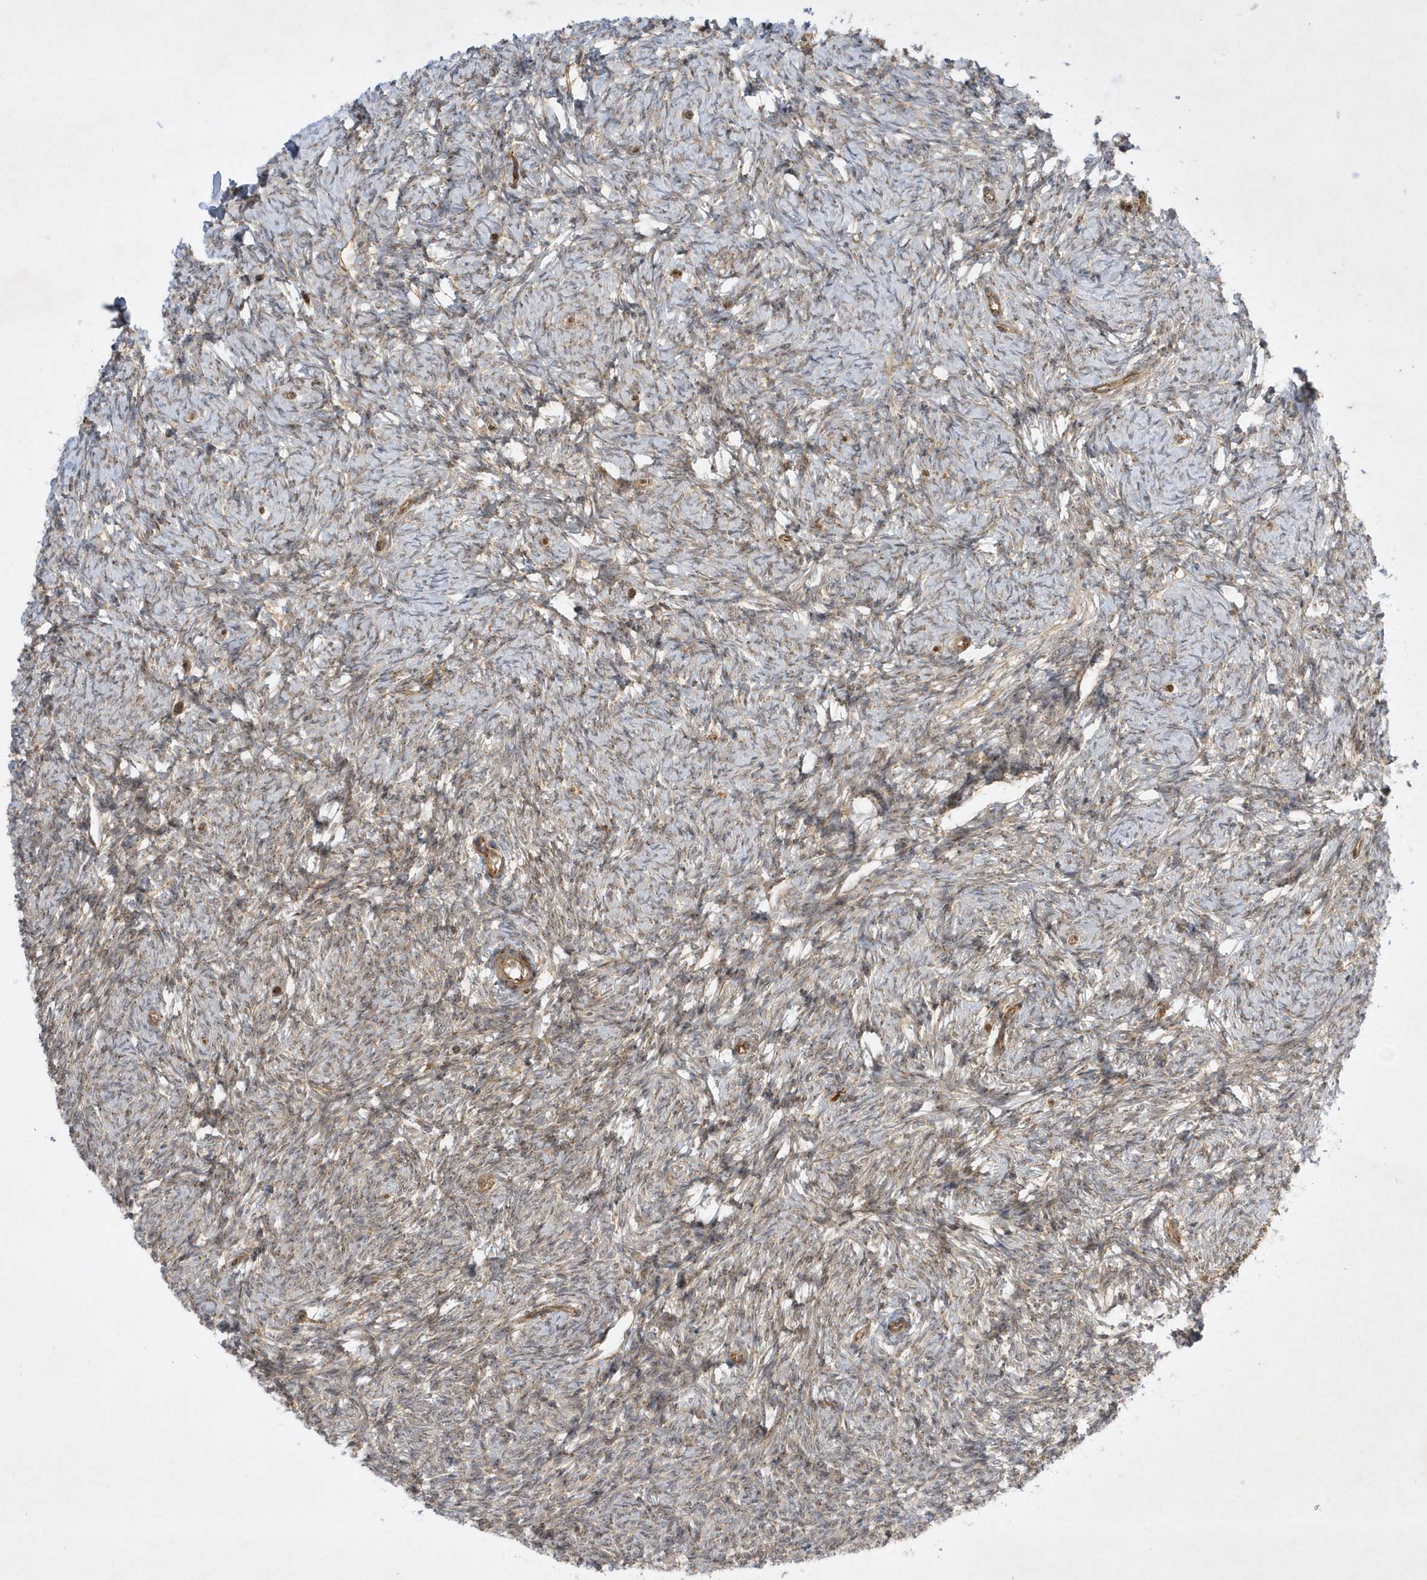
{"staining": {"intensity": "moderate", "quantity": ">75%", "location": "cytoplasmic/membranous"}, "tissue": "ovary", "cell_type": "Follicle cells", "image_type": "normal", "snomed": [{"axis": "morphology", "description": "Normal tissue, NOS"}, {"axis": "morphology", "description": "Cyst, NOS"}, {"axis": "topography", "description": "Ovary"}], "caption": "Follicle cells exhibit moderate cytoplasmic/membranous positivity in approximately >75% of cells in unremarkable ovary.", "gene": "NAF1", "patient": {"sex": "female", "age": 33}}